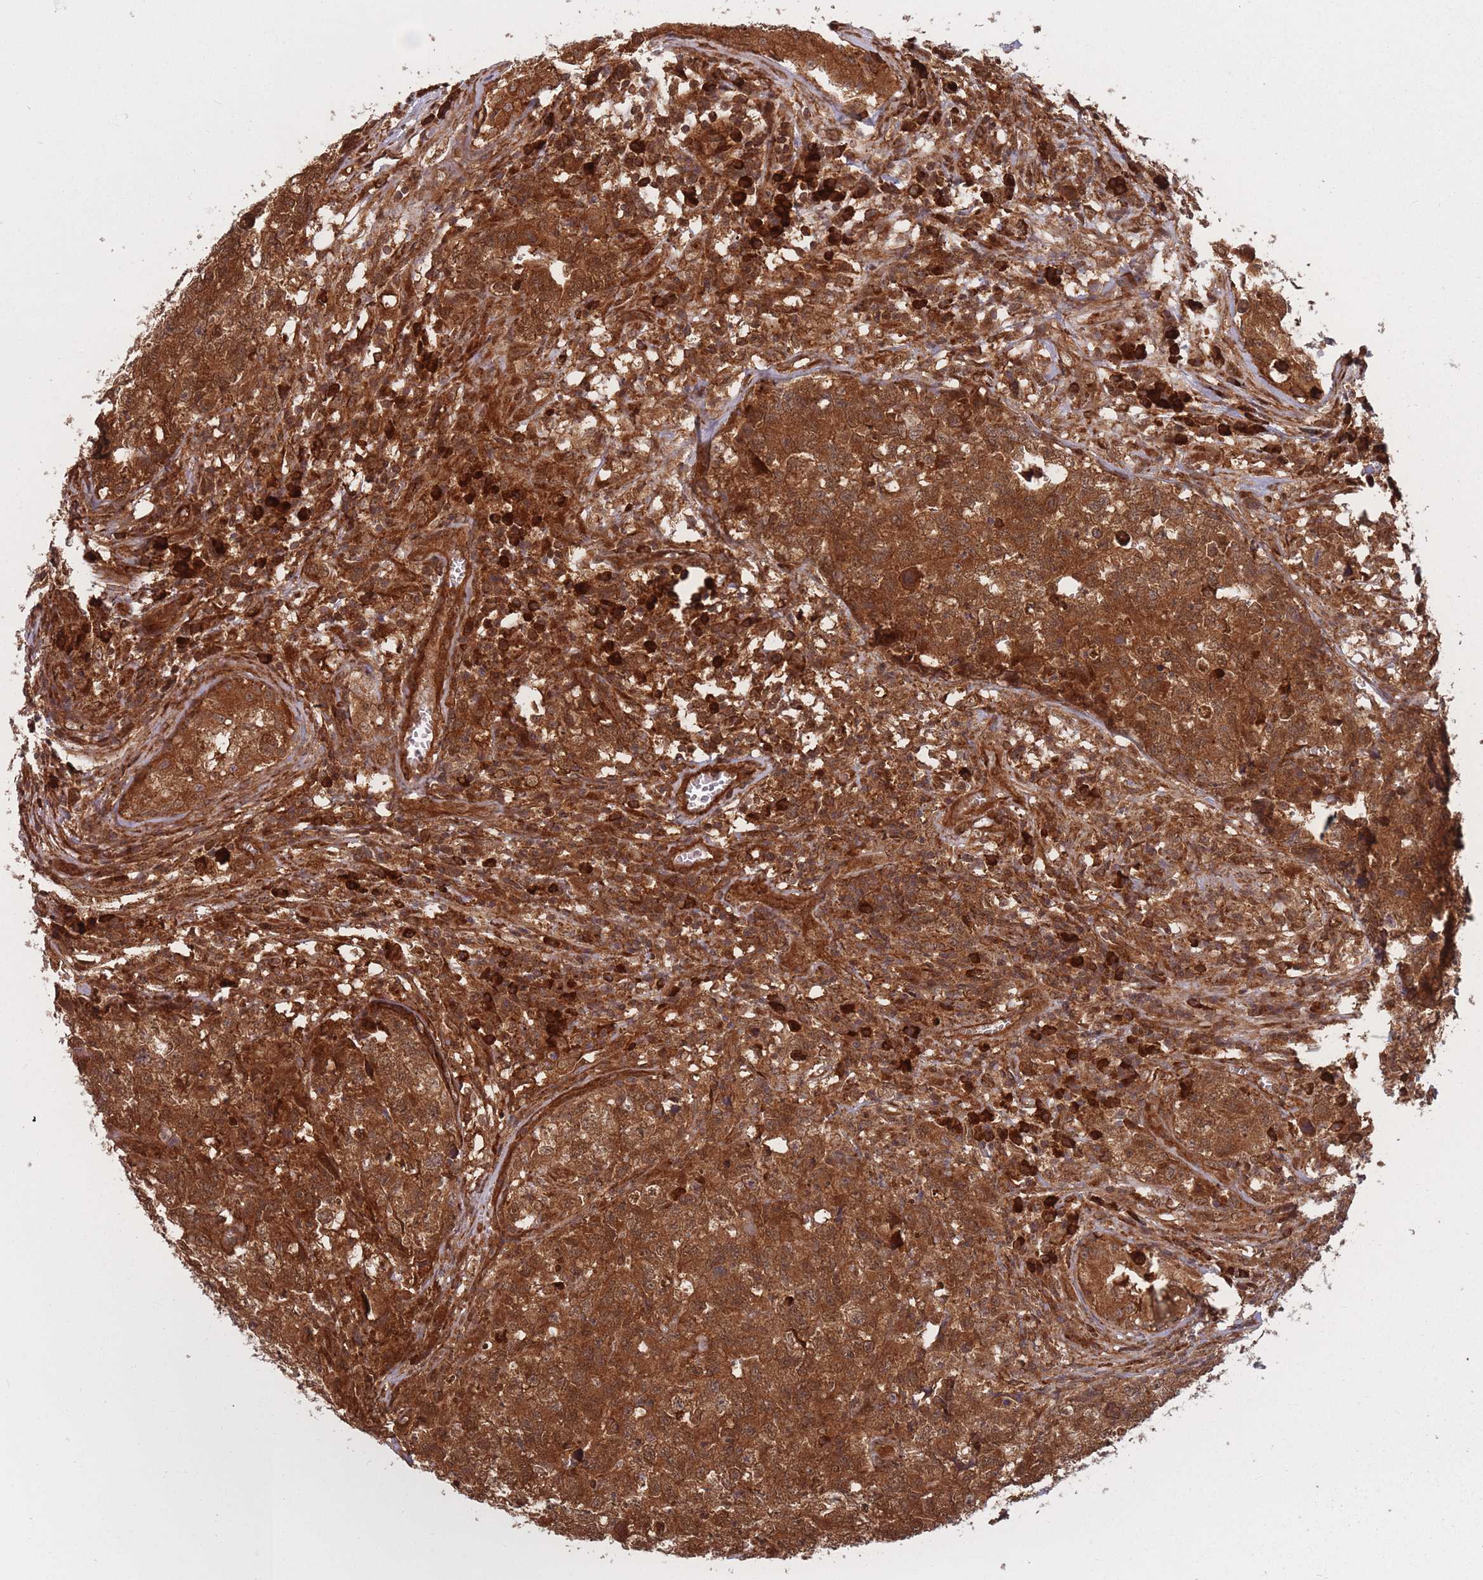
{"staining": {"intensity": "strong", "quantity": ">75%", "location": "cytoplasmic/membranous"}, "tissue": "testis cancer", "cell_type": "Tumor cells", "image_type": "cancer", "snomed": [{"axis": "morphology", "description": "Carcinoma, Embryonal, NOS"}, {"axis": "topography", "description": "Testis"}], "caption": "A brown stain highlights strong cytoplasmic/membranous positivity of a protein in testis embryonal carcinoma tumor cells. (Stains: DAB (3,3'-diaminobenzidine) in brown, nuclei in blue, Microscopy: brightfield microscopy at high magnification).", "gene": "PODXL2", "patient": {"sex": "male", "age": 31}}